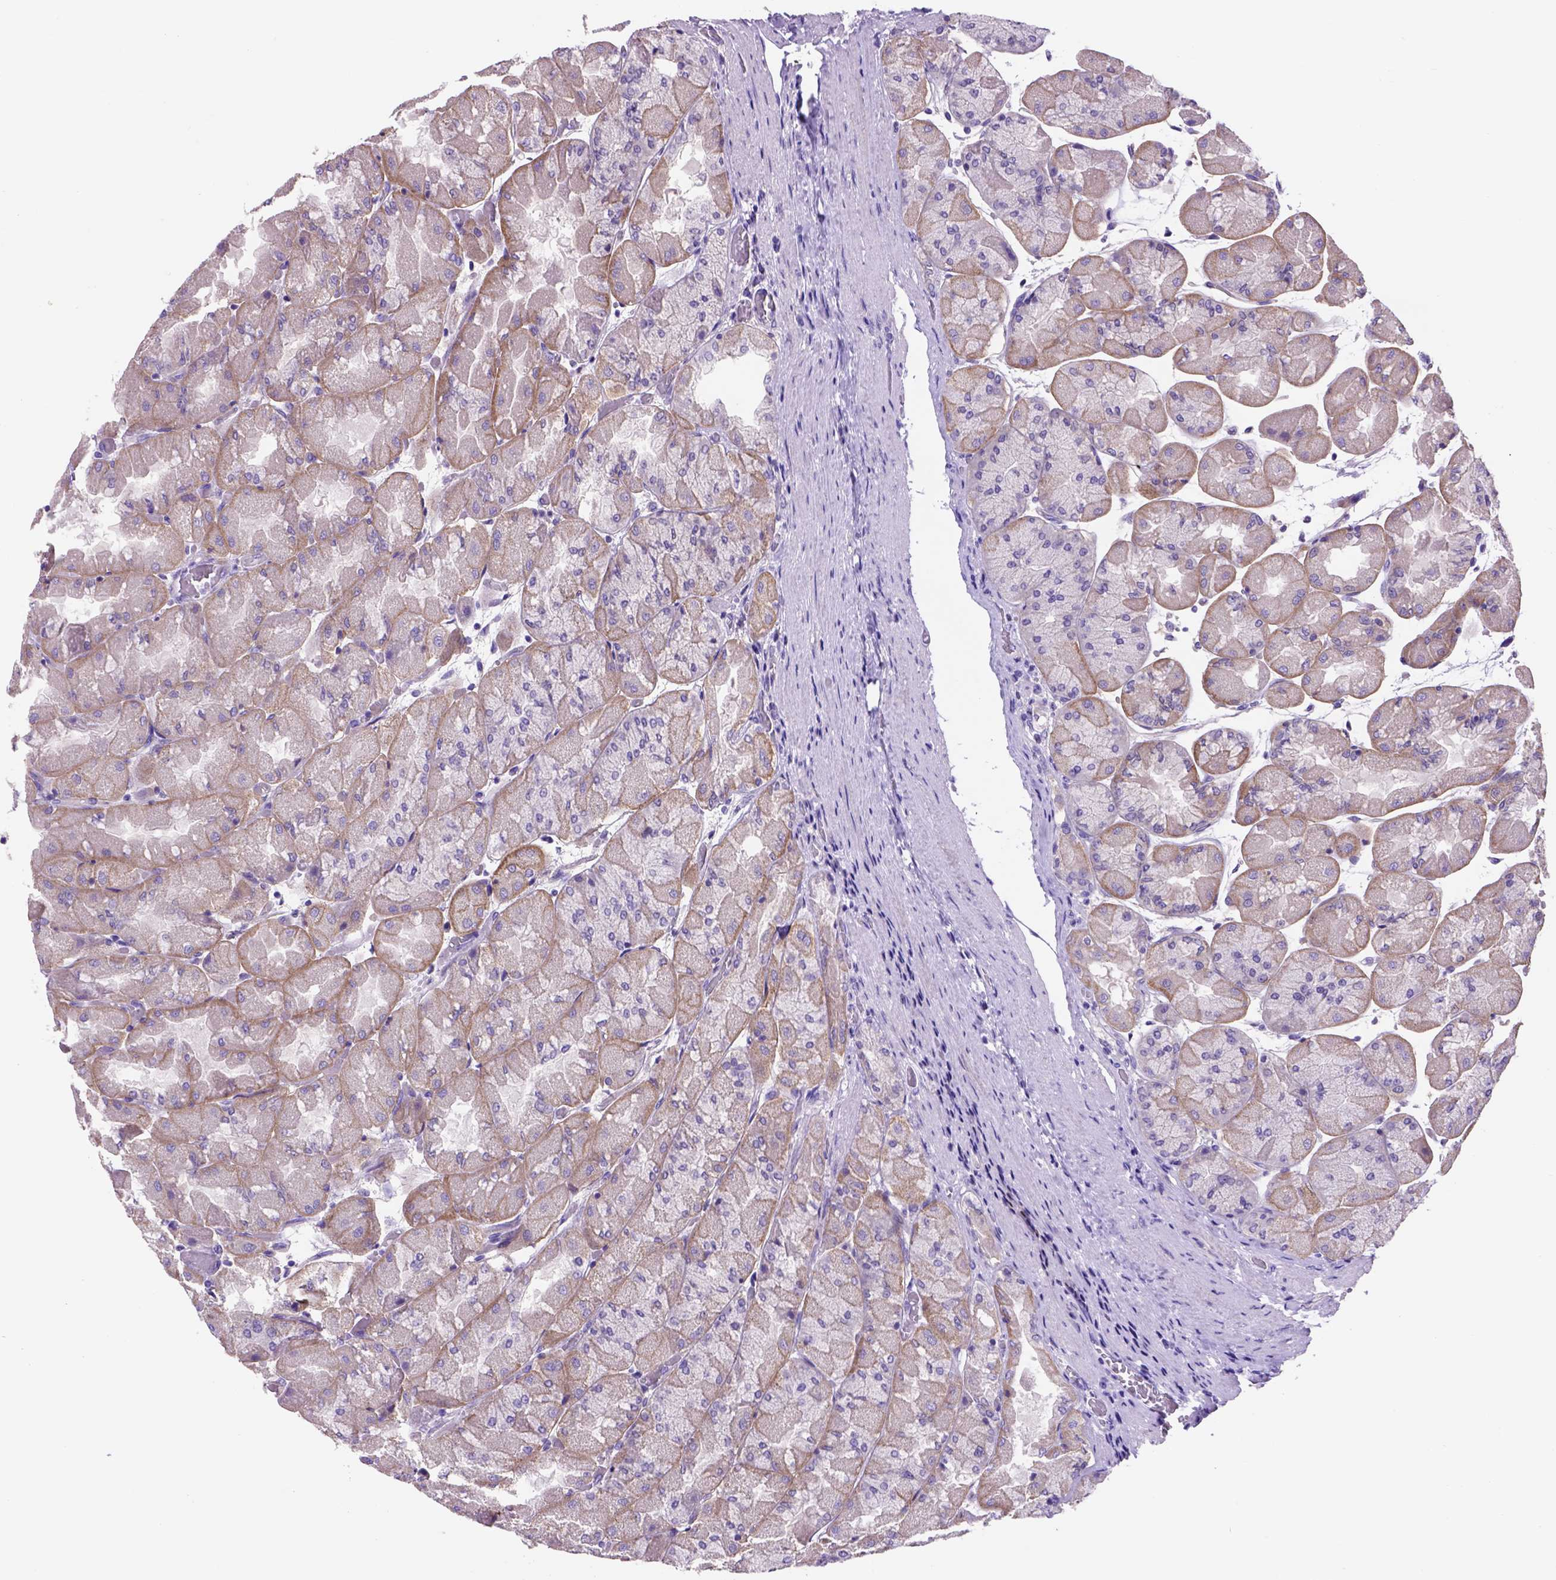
{"staining": {"intensity": "weak", "quantity": "<25%", "location": "cytoplasmic/membranous"}, "tissue": "stomach", "cell_type": "Glandular cells", "image_type": "normal", "snomed": [{"axis": "morphology", "description": "Normal tissue, NOS"}, {"axis": "topography", "description": "Stomach"}], "caption": "This is an immunohistochemistry histopathology image of normal human stomach. There is no staining in glandular cells.", "gene": "EGFR", "patient": {"sex": "female", "age": 61}}